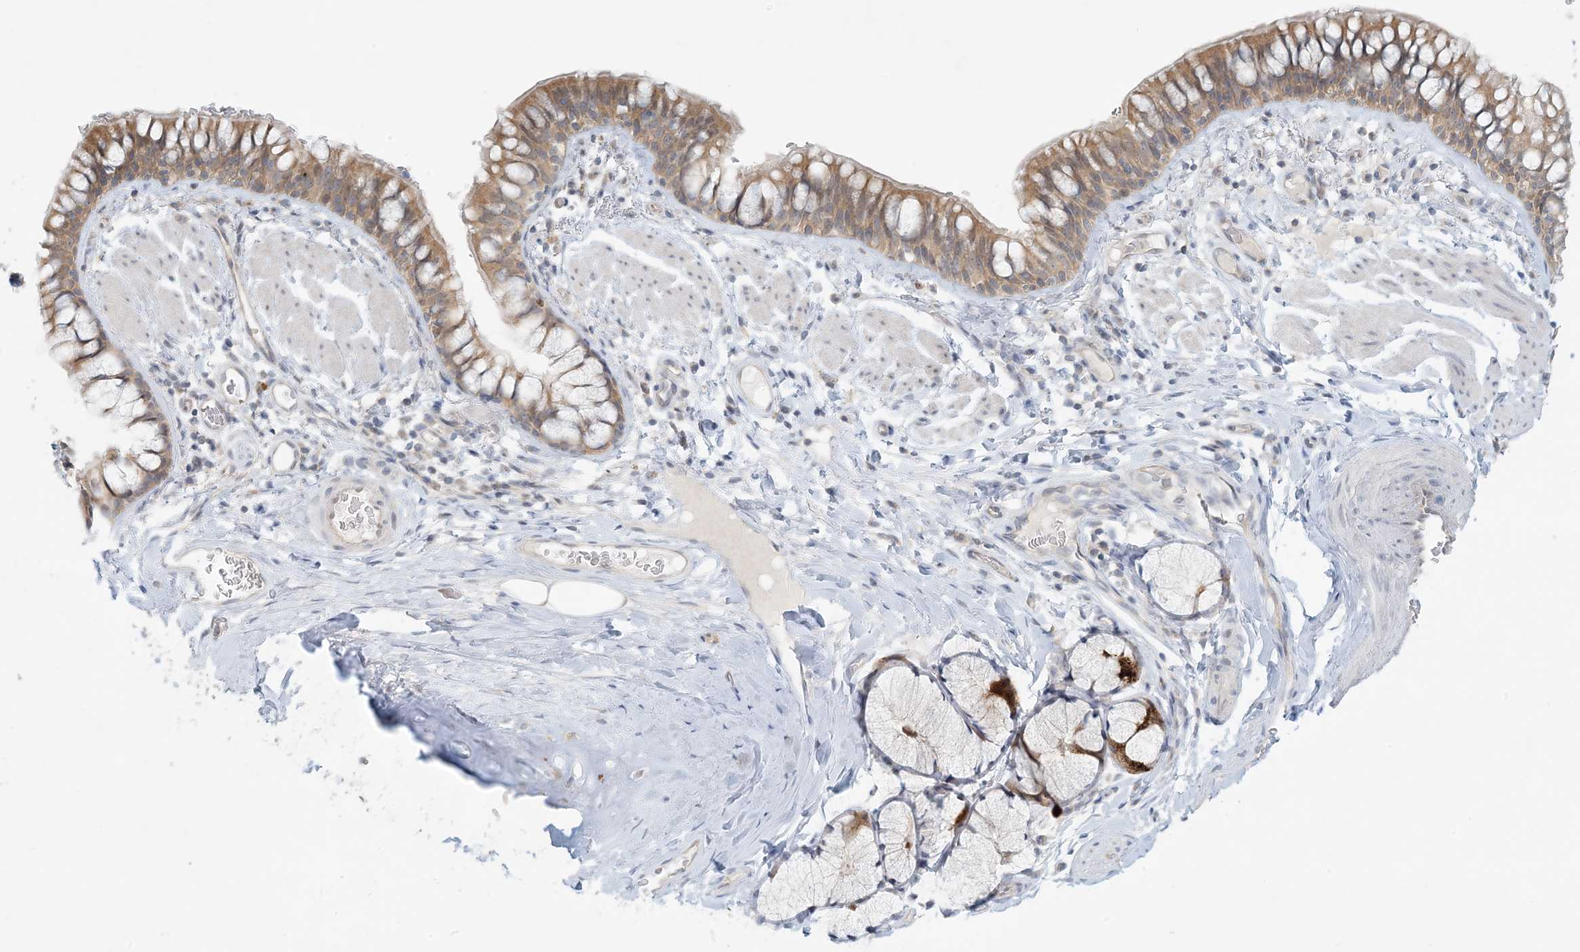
{"staining": {"intensity": "moderate", "quantity": ">75%", "location": "cytoplasmic/membranous,nuclear"}, "tissue": "bronchus", "cell_type": "Respiratory epithelial cells", "image_type": "normal", "snomed": [{"axis": "morphology", "description": "Normal tissue, NOS"}, {"axis": "topography", "description": "Cartilage tissue"}, {"axis": "topography", "description": "Bronchus"}], "caption": "IHC staining of unremarkable bronchus, which displays medium levels of moderate cytoplasmic/membranous,nuclear positivity in about >75% of respiratory epithelial cells indicating moderate cytoplasmic/membranous,nuclear protein positivity. The staining was performed using DAB (brown) for protein detection and nuclei were counterstained in hematoxylin (blue).", "gene": "OBI1", "patient": {"sex": "female", "age": 36}}